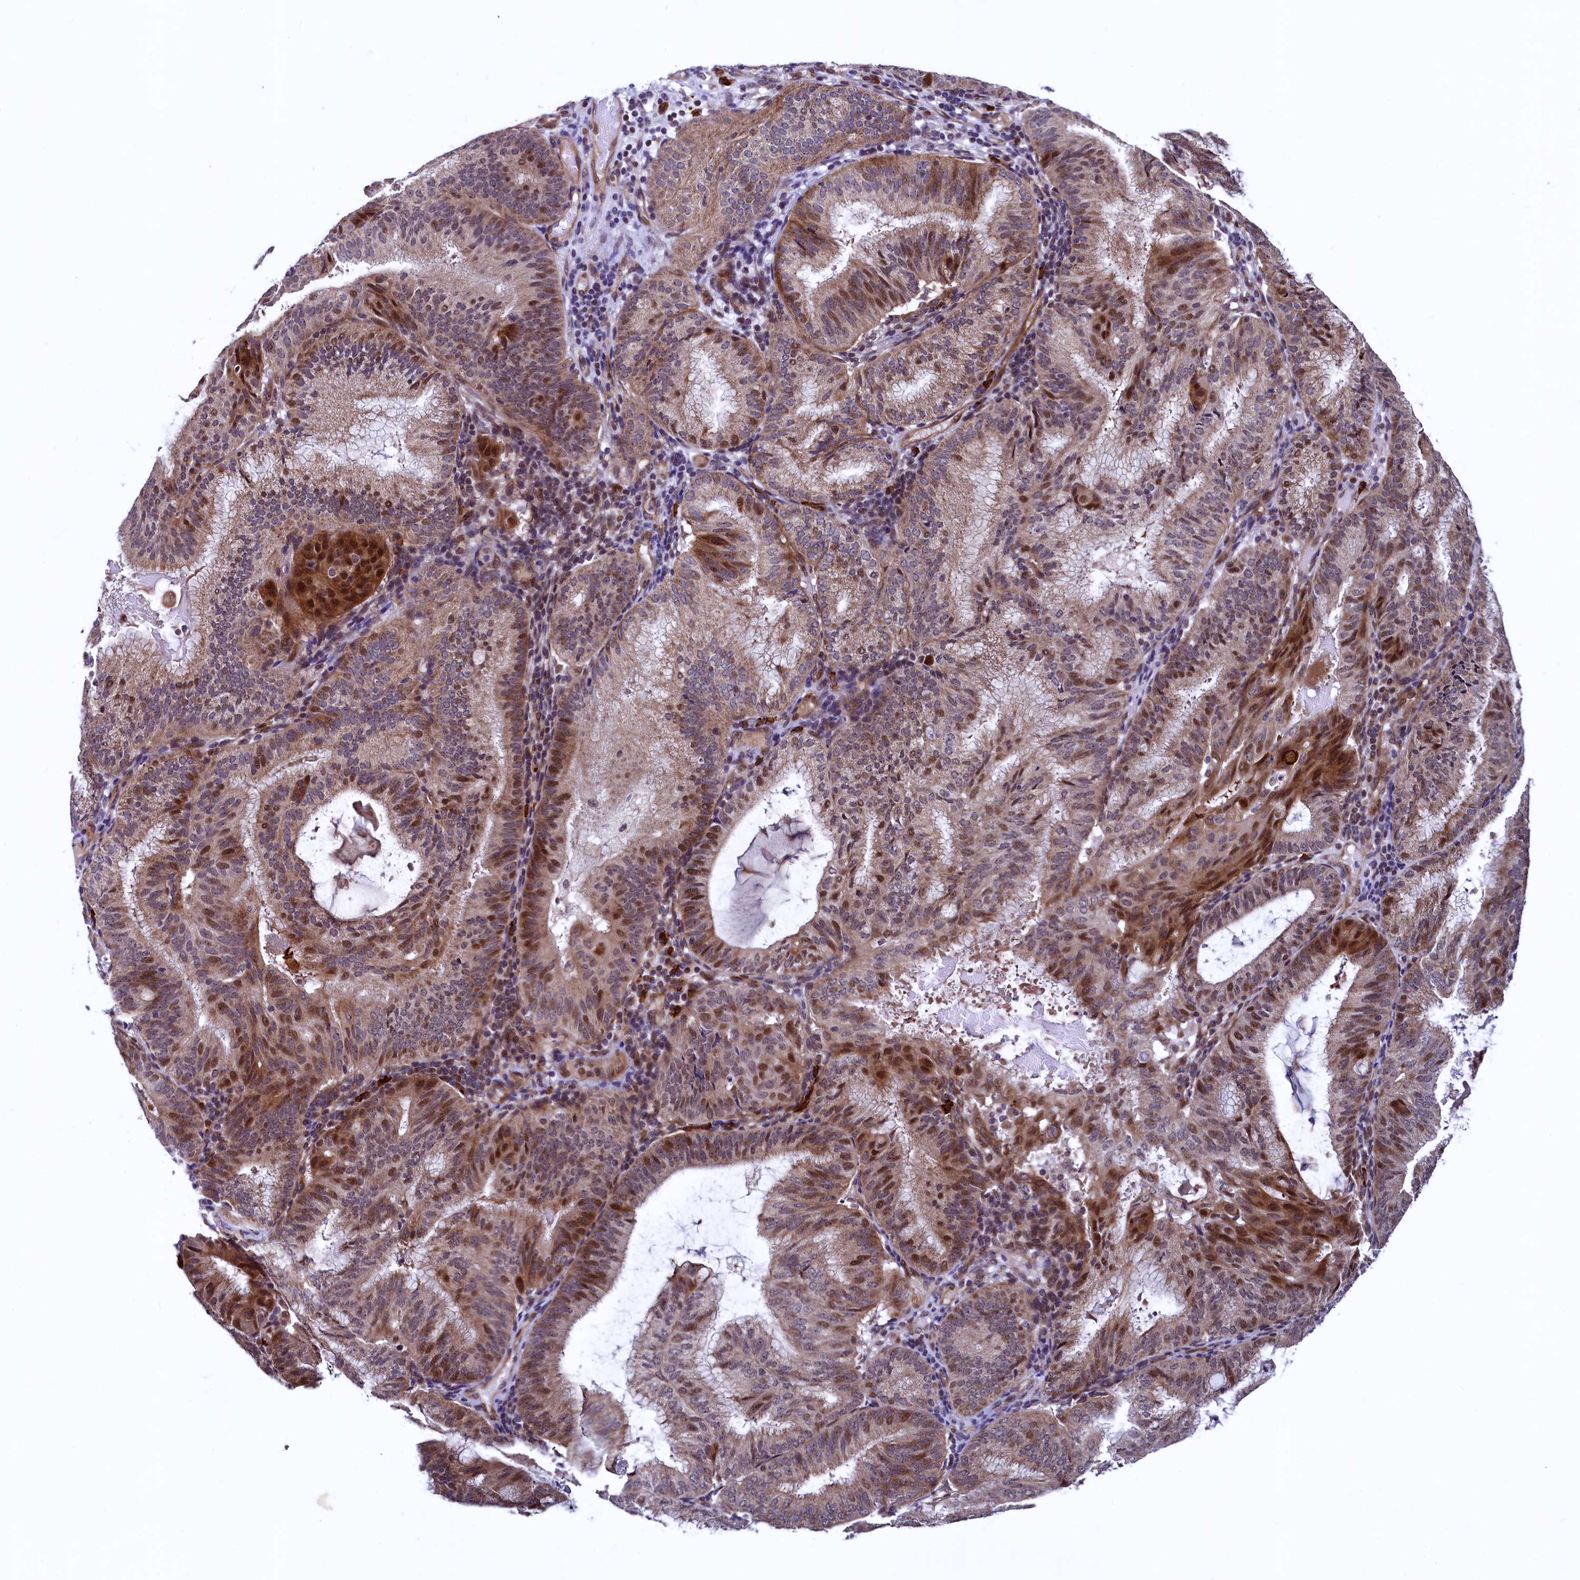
{"staining": {"intensity": "moderate", "quantity": "25%-75%", "location": "cytoplasmic/membranous,nuclear"}, "tissue": "endometrial cancer", "cell_type": "Tumor cells", "image_type": "cancer", "snomed": [{"axis": "morphology", "description": "Adenocarcinoma, NOS"}, {"axis": "topography", "description": "Endometrium"}], "caption": "Human endometrial cancer (adenocarcinoma) stained for a protein (brown) shows moderate cytoplasmic/membranous and nuclear positive expression in approximately 25%-75% of tumor cells.", "gene": "RBFA", "patient": {"sex": "female", "age": 49}}